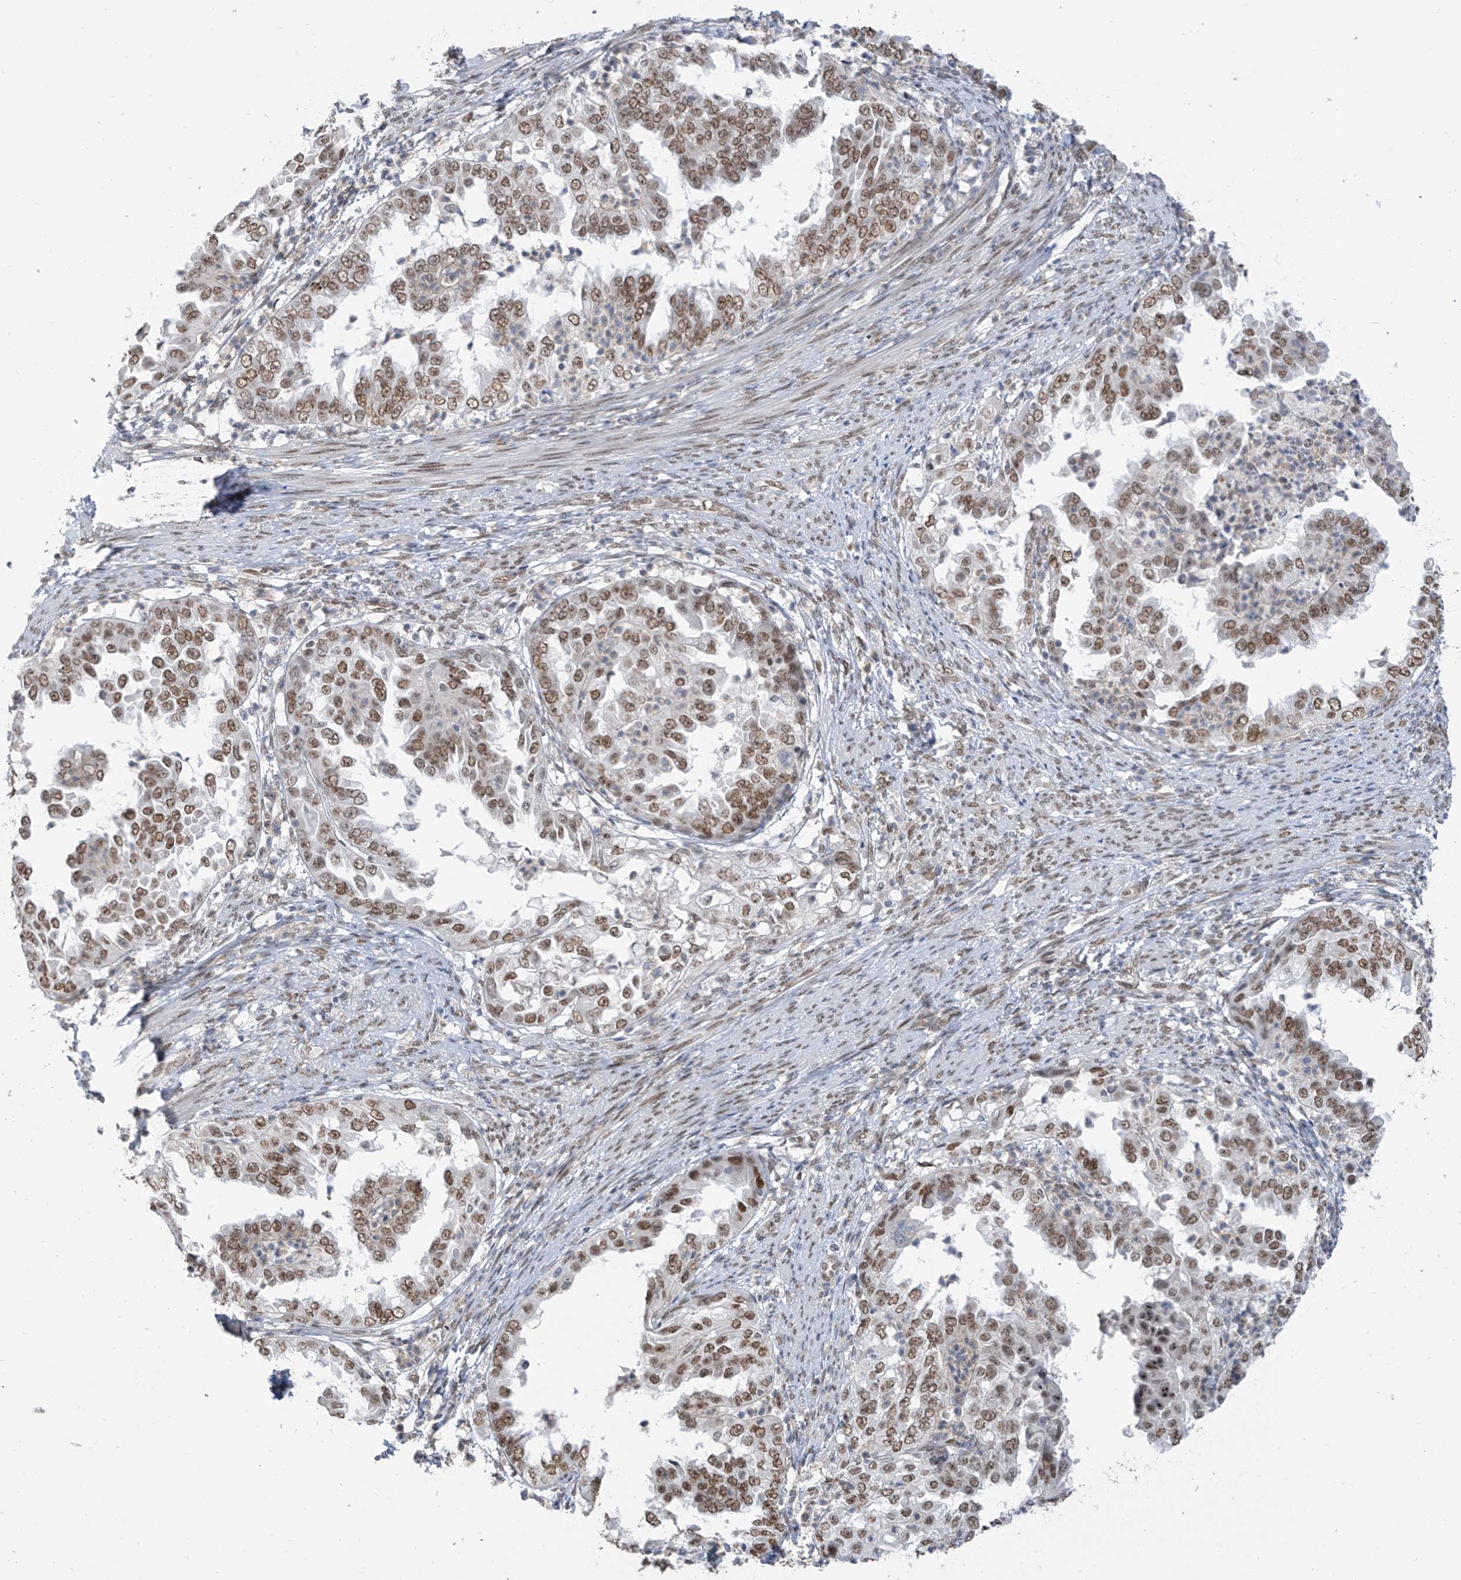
{"staining": {"intensity": "moderate", "quantity": ">75%", "location": "nuclear"}, "tissue": "endometrial cancer", "cell_type": "Tumor cells", "image_type": "cancer", "snomed": [{"axis": "morphology", "description": "Adenocarcinoma, NOS"}, {"axis": "topography", "description": "Endometrium"}], "caption": "Immunohistochemical staining of human adenocarcinoma (endometrial) displays medium levels of moderate nuclear protein staining in approximately >75% of tumor cells.", "gene": "MCM9", "patient": {"sex": "female", "age": 85}}